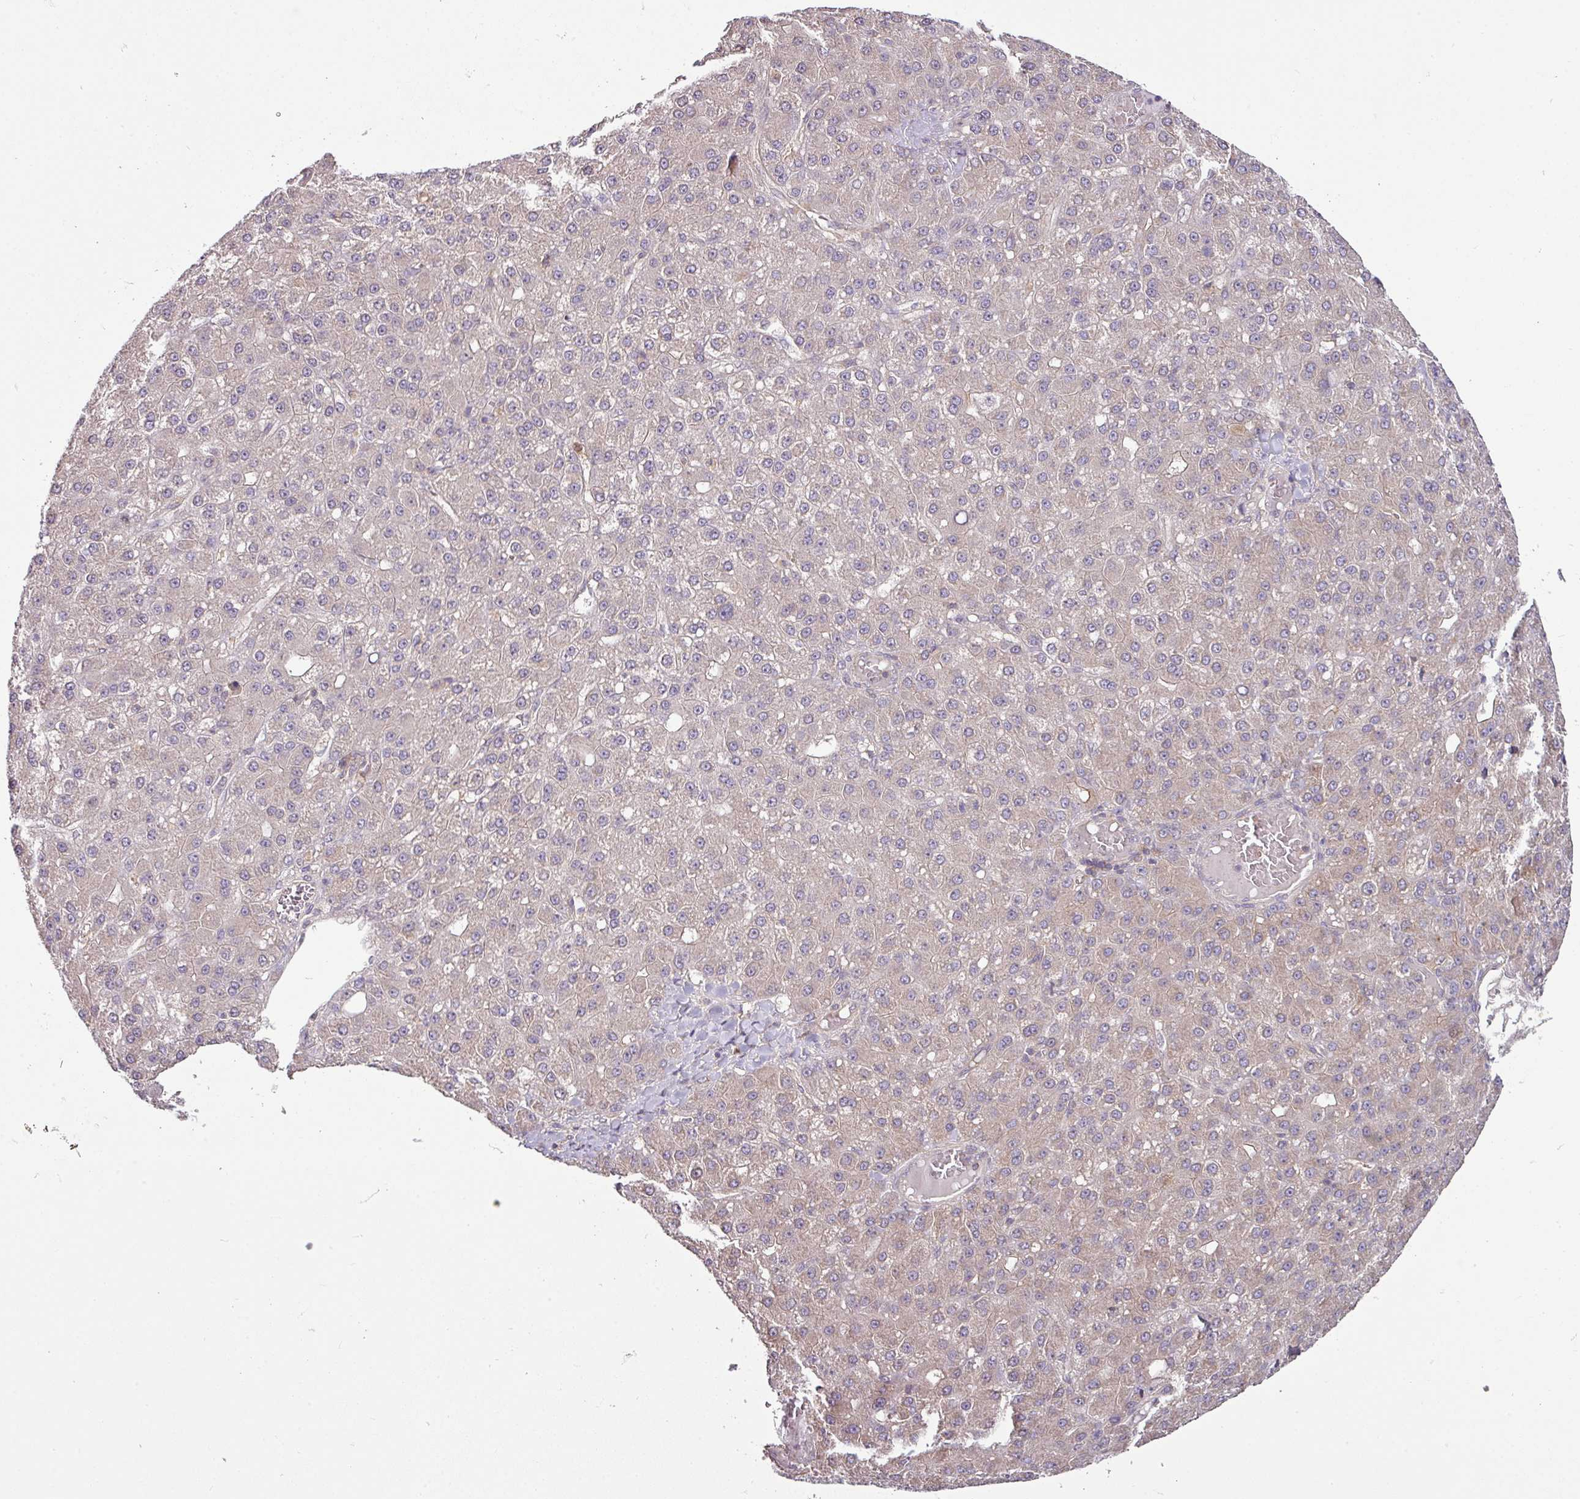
{"staining": {"intensity": "negative", "quantity": "none", "location": "none"}, "tissue": "liver cancer", "cell_type": "Tumor cells", "image_type": "cancer", "snomed": [{"axis": "morphology", "description": "Carcinoma, Hepatocellular, NOS"}, {"axis": "topography", "description": "Liver"}], "caption": "A high-resolution histopathology image shows immunohistochemistry staining of liver cancer (hepatocellular carcinoma), which reveals no significant positivity in tumor cells.", "gene": "SLAMF6", "patient": {"sex": "male", "age": 67}}